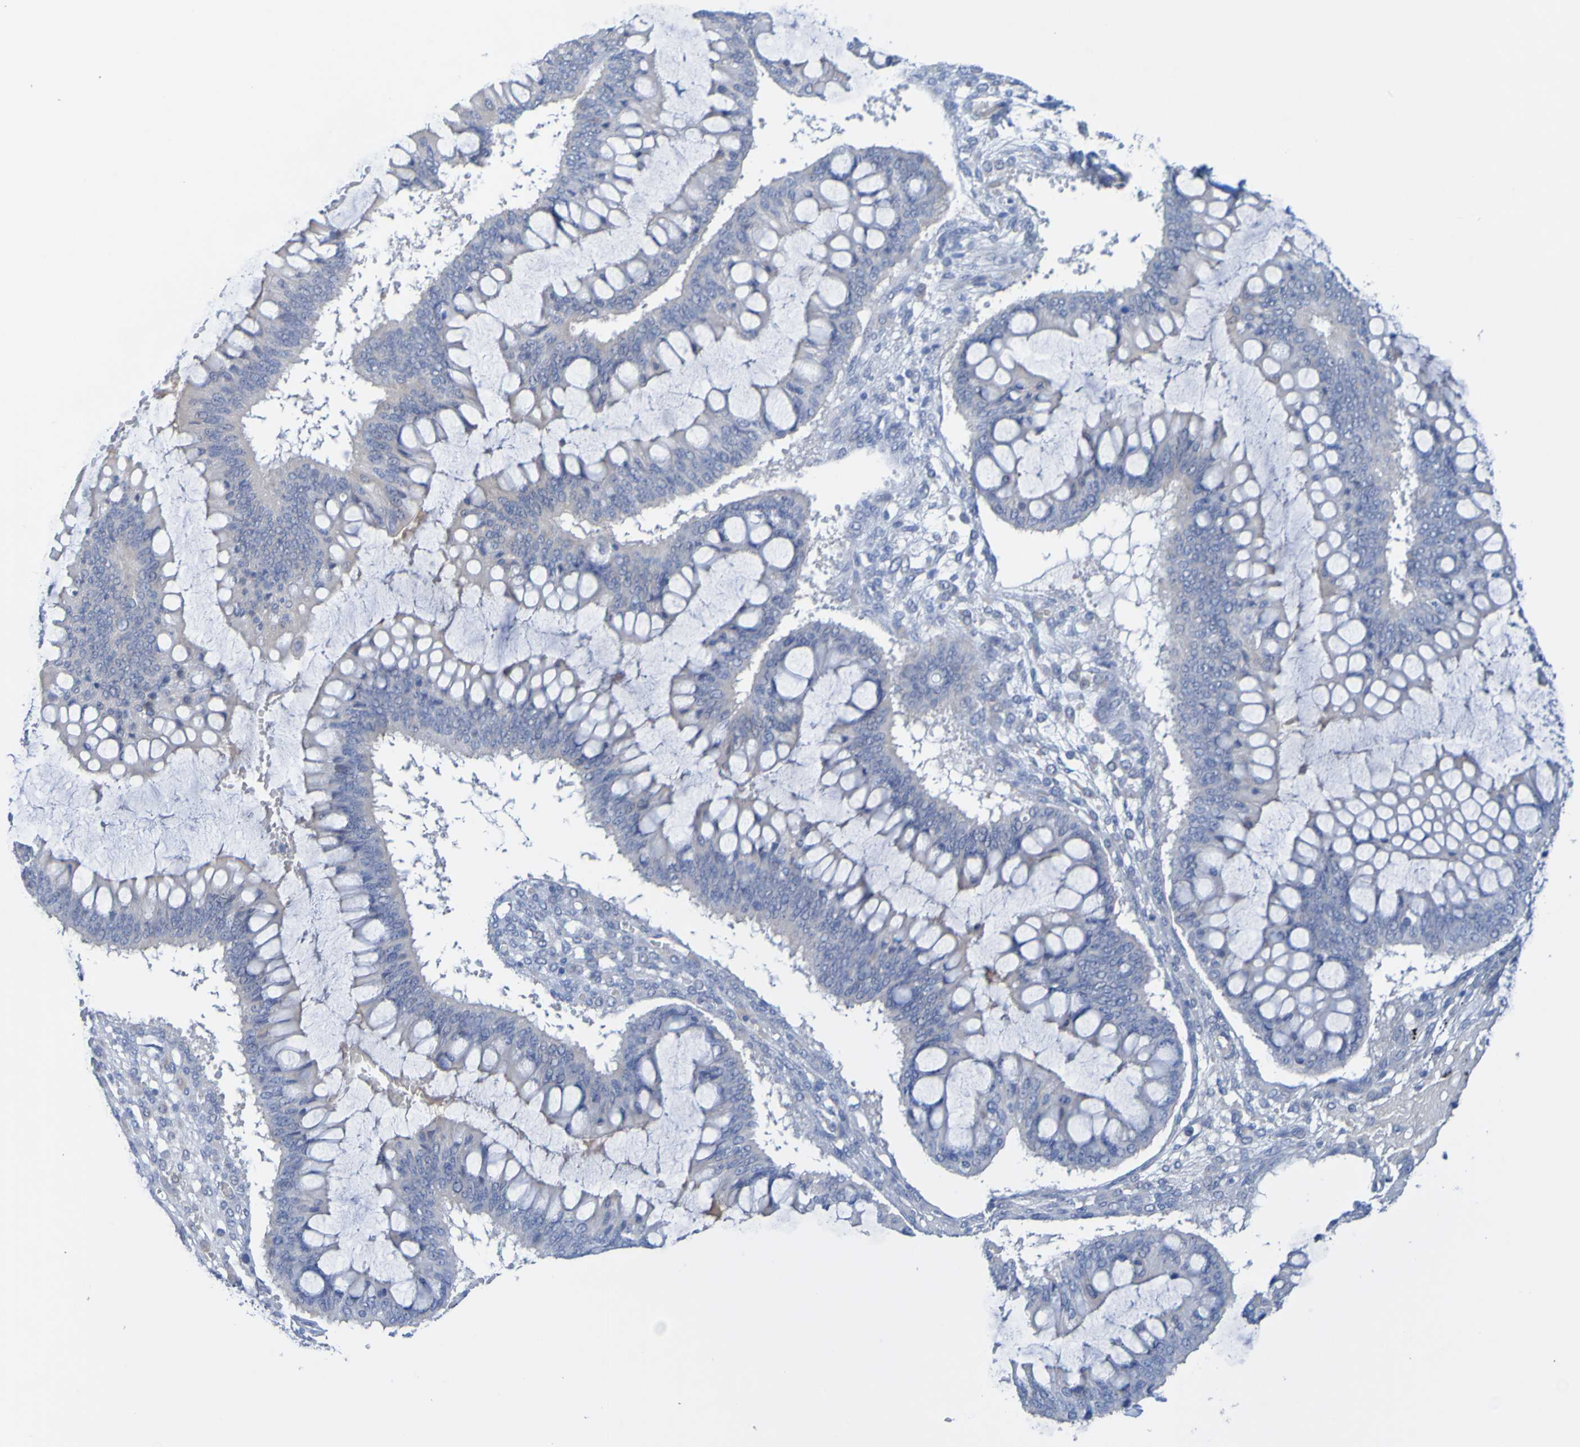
{"staining": {"intensity": "negative", "quantity": "none", "location": "none"}, "tissue": "ovarian cancer", "cell_type": "Tumor cells", "image_type": "cancer", "snomed": [{"axis": "morphology", "description": "Cystadenocarcinoma, mucinous, NOS"}, {"axis": "topography", "description": "Ovary"}], "caption": "An IHC photomicrograph of mucinous cystadenocarcinoma (ovarian) is shown. There is no staining in tumor cells of mucinous cystadenocarcinoma (ovarian).", "gene": "ACMSD", "patient": {"sex": "female", "age": 73}}